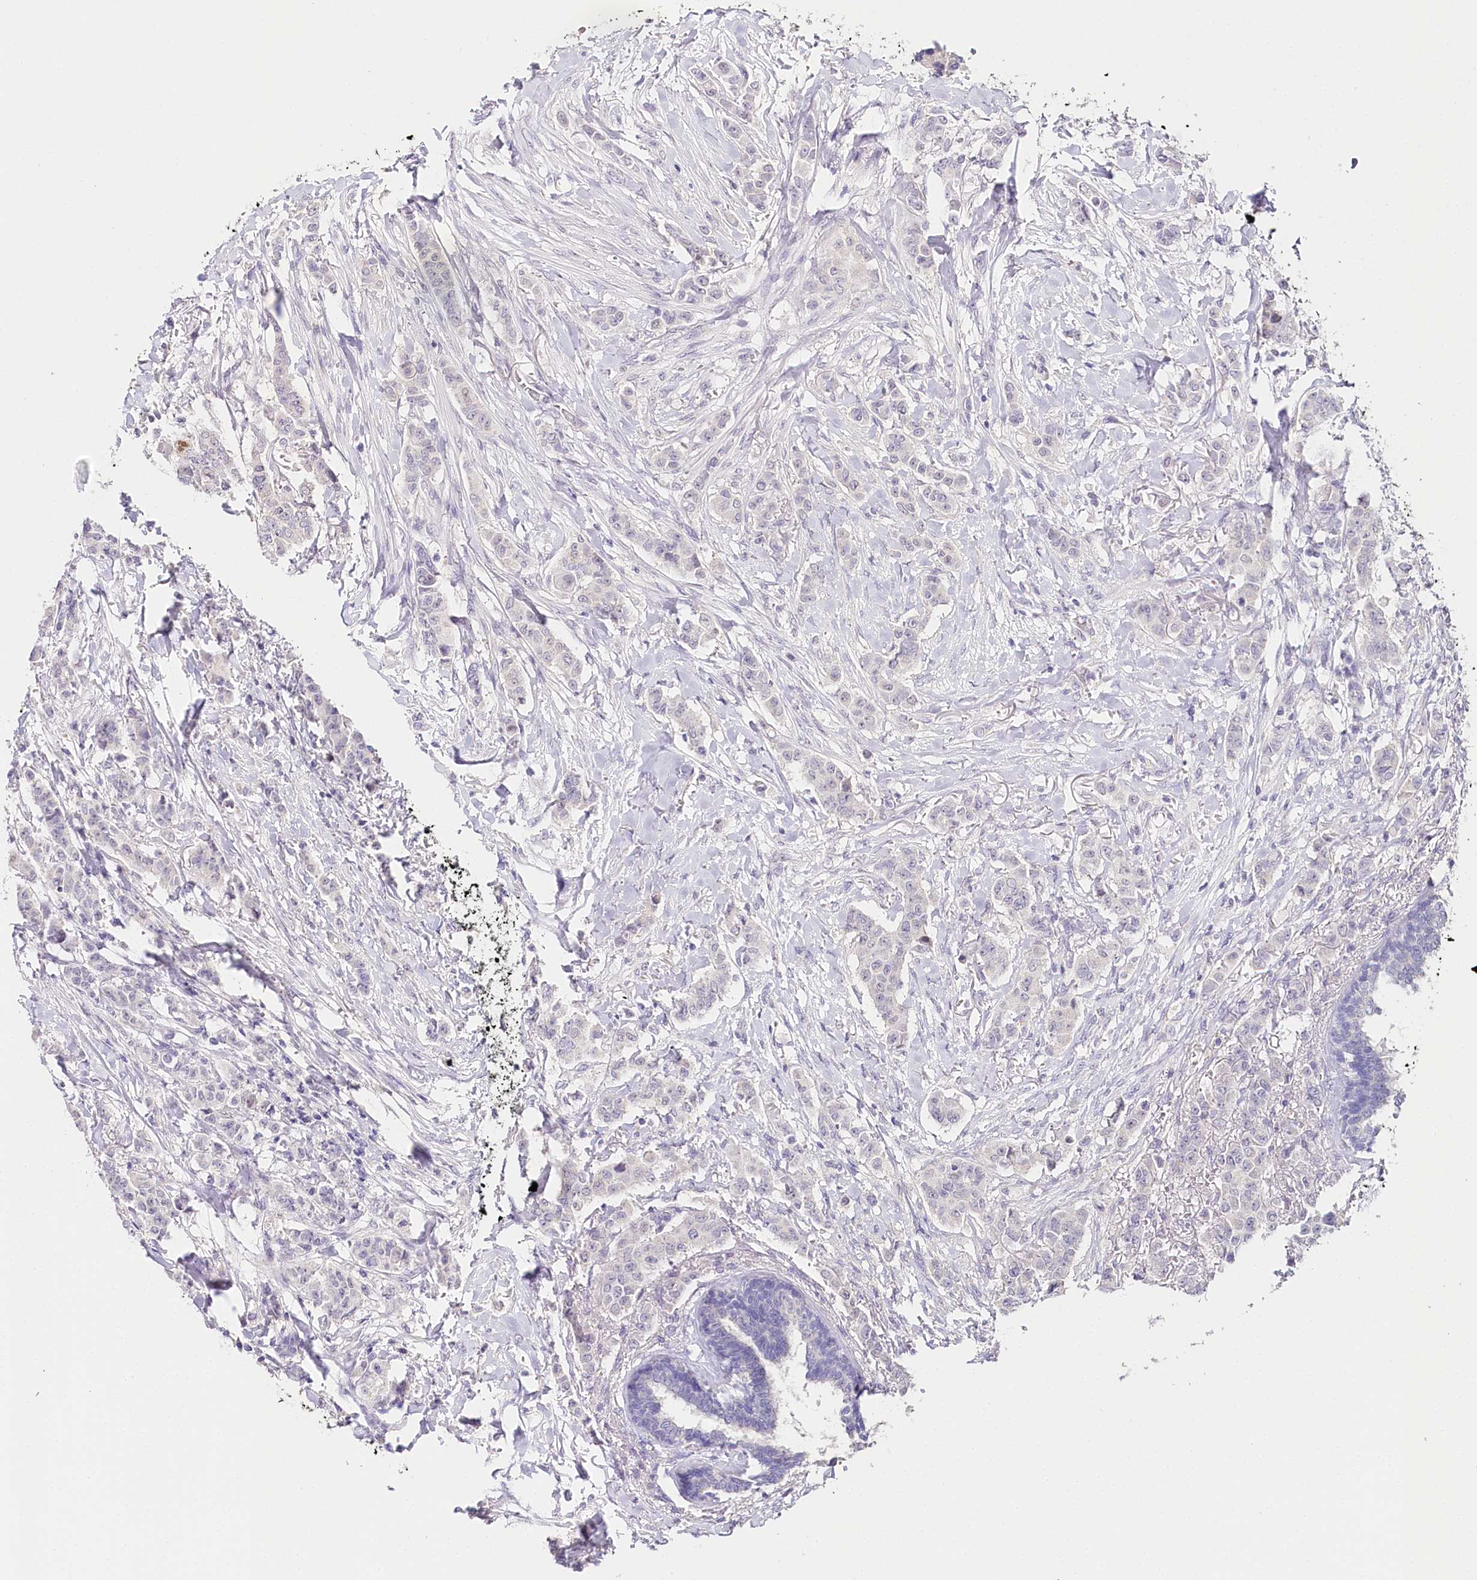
{"staining": {"intensity": "negative", "quantity": "none", "location": "none"}, "tissue": "breast cancer", "cell_type": "Tumor cells", "image_type": "cancer", "snomed": [{"axis": "morphology", "description": "Duct carcinoma"}, {"axis": "topography", "description": "Breast"}], "caption": "A micrograph of human breast cancer is negative for staining in tumor cells. (Stains: DAB immunohistochemistry (IHC) with hematoxylin counter stain, Microscopy: brightfield microscopy at high magnification).", "gene": "TP53", "patient": {"sex": "female", "age": 40}}